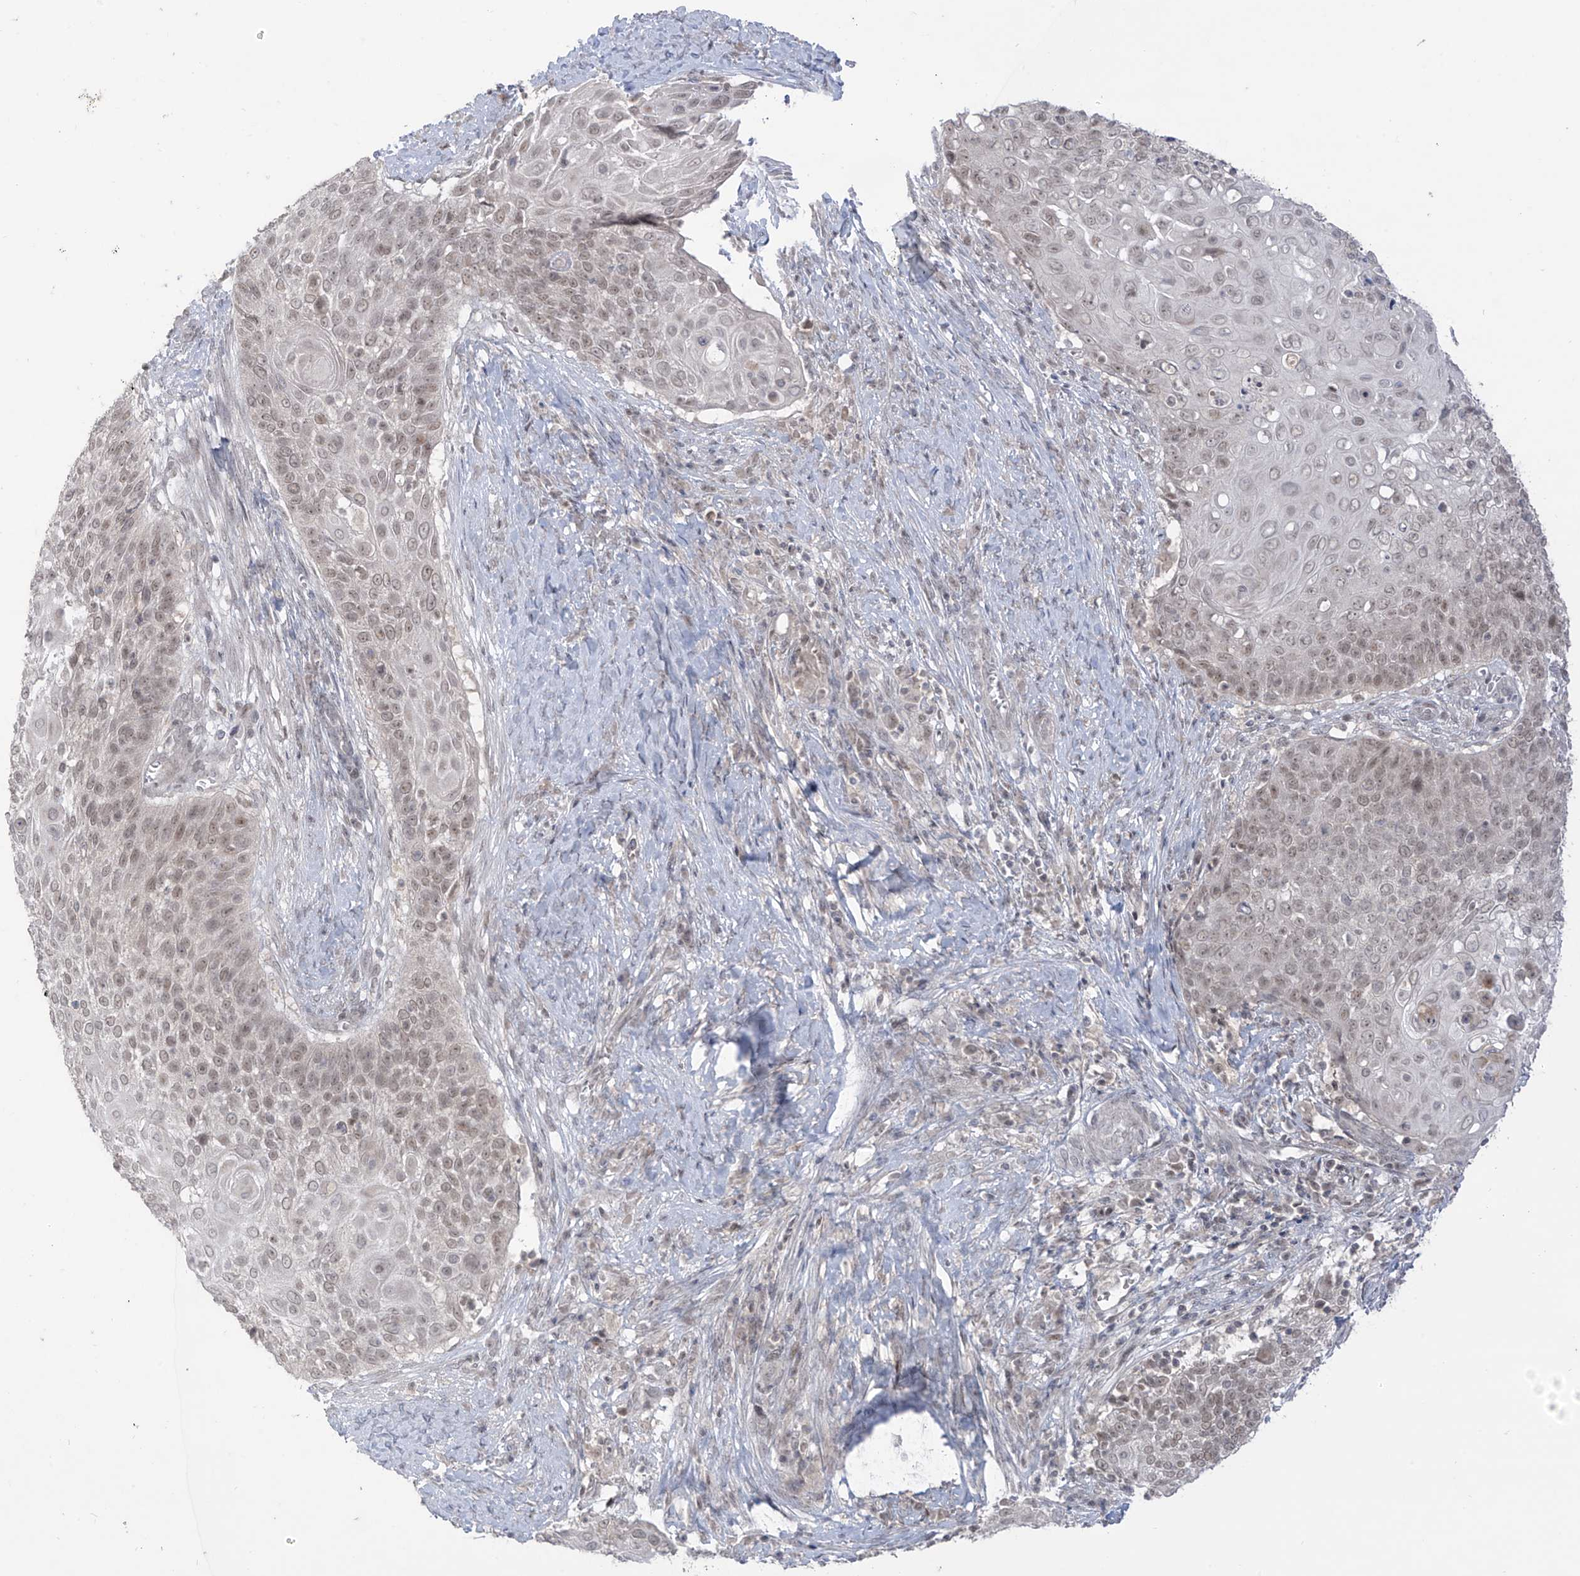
{"staining": {"intensity": "weak", "quantity": ">75%", "location": "nuclear"}, "tissue": "cervical cancer", "cell_type": "Tumor cells", "image_type": "cancer", "snomed": [{"axis": "morphology", "description": "Squamous cell carcinoma, NOS"}, {"axis": "topography", "description": "Cervix"}], "caption": "About >75% of tumor cells in human cervical squamous cell carcinoma exhibit weak nuclear protein staining as visualized by brown immunohistochemical staining.", "gene": "OGT", "patient": {"sex": "female", "age": 39}}